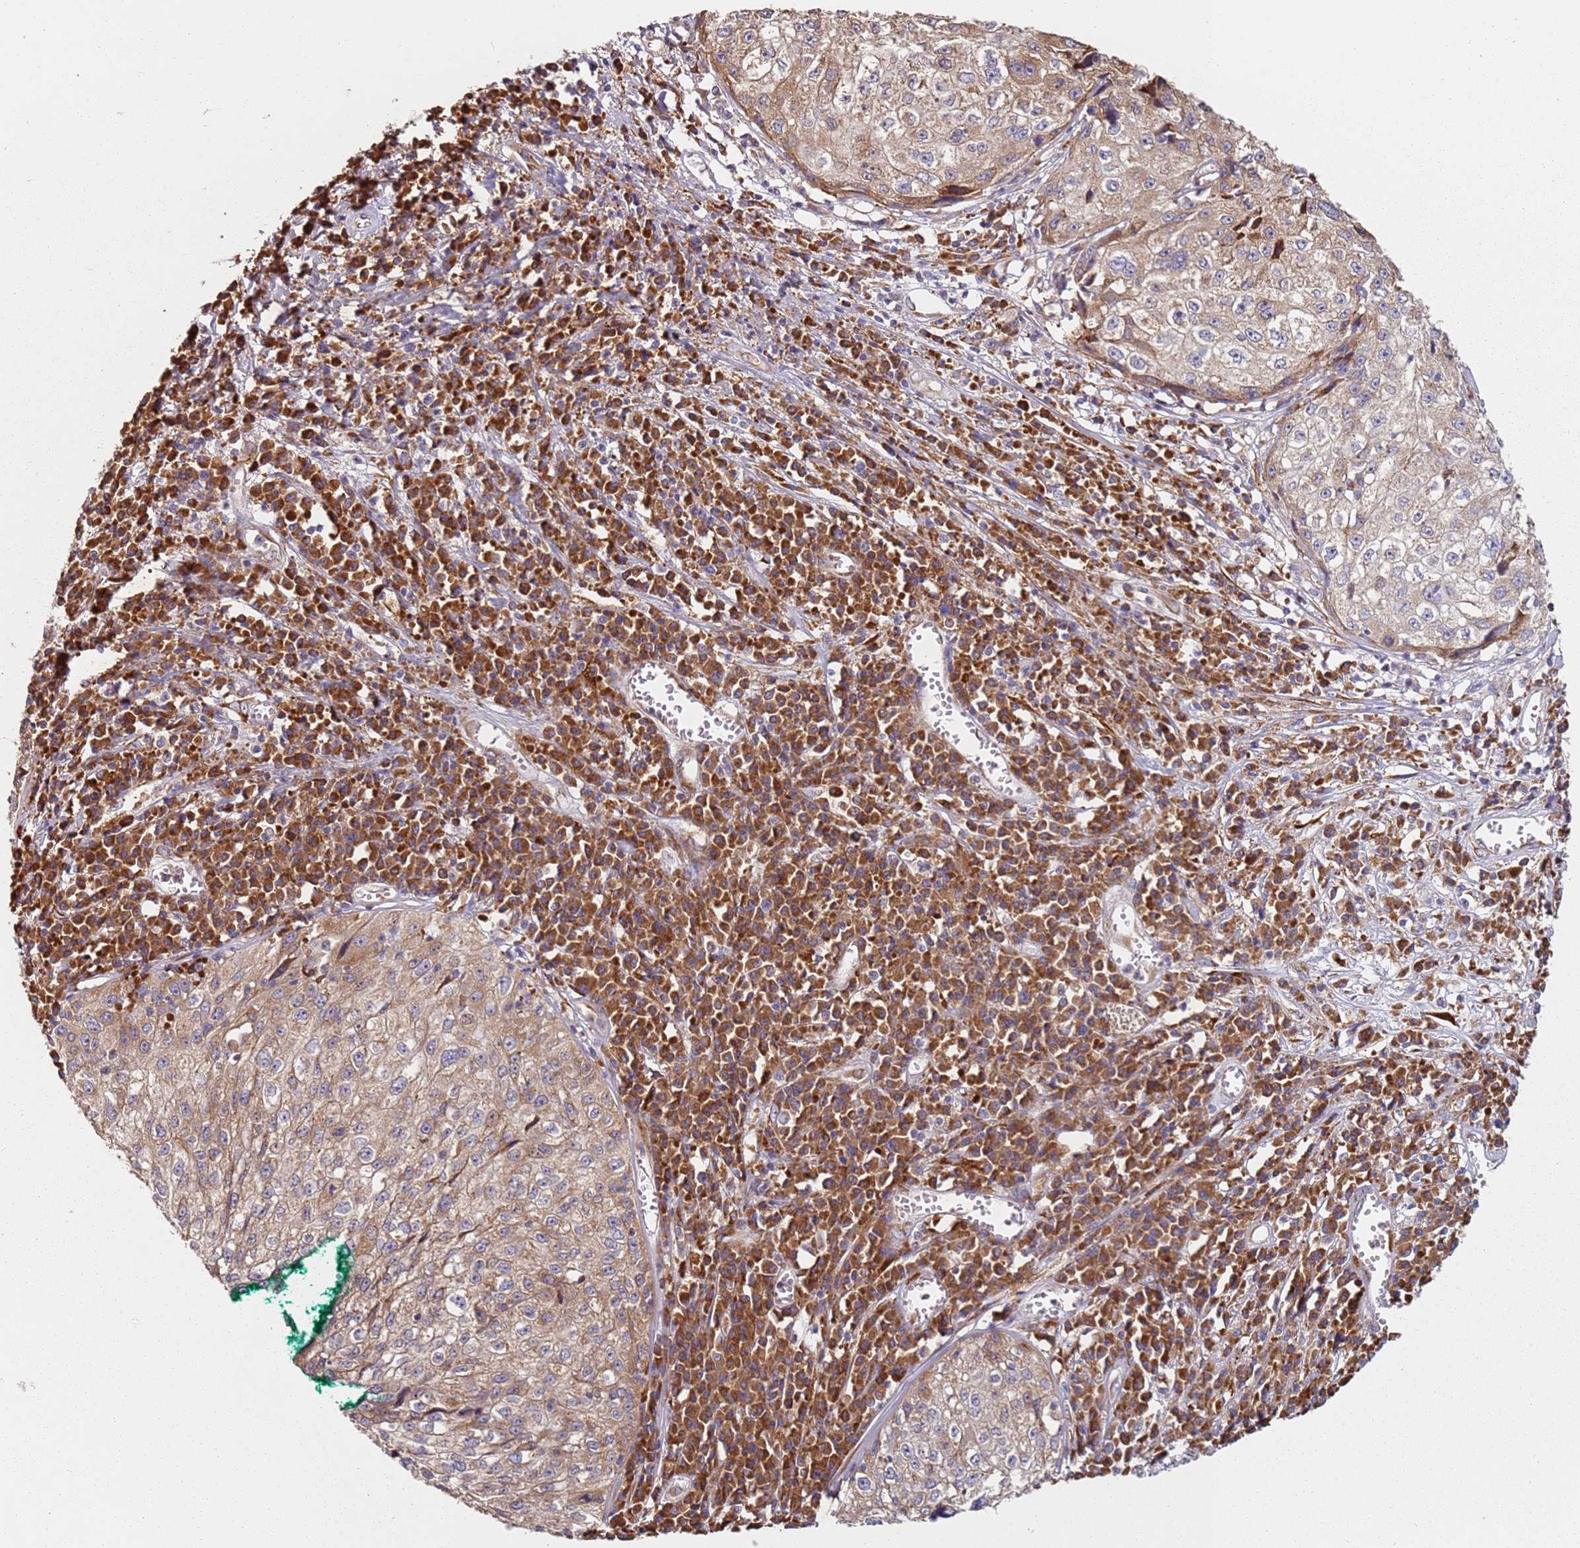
{"staining": {"intensity": "moderate", "quantity": "25%-75%", "location": "cytoplasmic/membranous"}, "tissue": "cervical cancer", "cell_type": "Tumor cells", "image_type": "cancer", "snomed": [{"axis": "morphology", "description": "Squamous cell carcinoma, NOS"}, {"axis": "topography", "description": "Cervix"}], "caption": "A high-resolution photomicrograph shows IHC staining of squamous cell carcinoma (cervical), which displays moderate cytoplasmic/membranous positivity in about 25%-75% of tumor cells. (DAB (3,3'-diaminobenzidine) = brown stain, brightfield microscopy at high magnification).", "gene": "ARFRP1", "patient": {"sex": "female", "age": 57}}